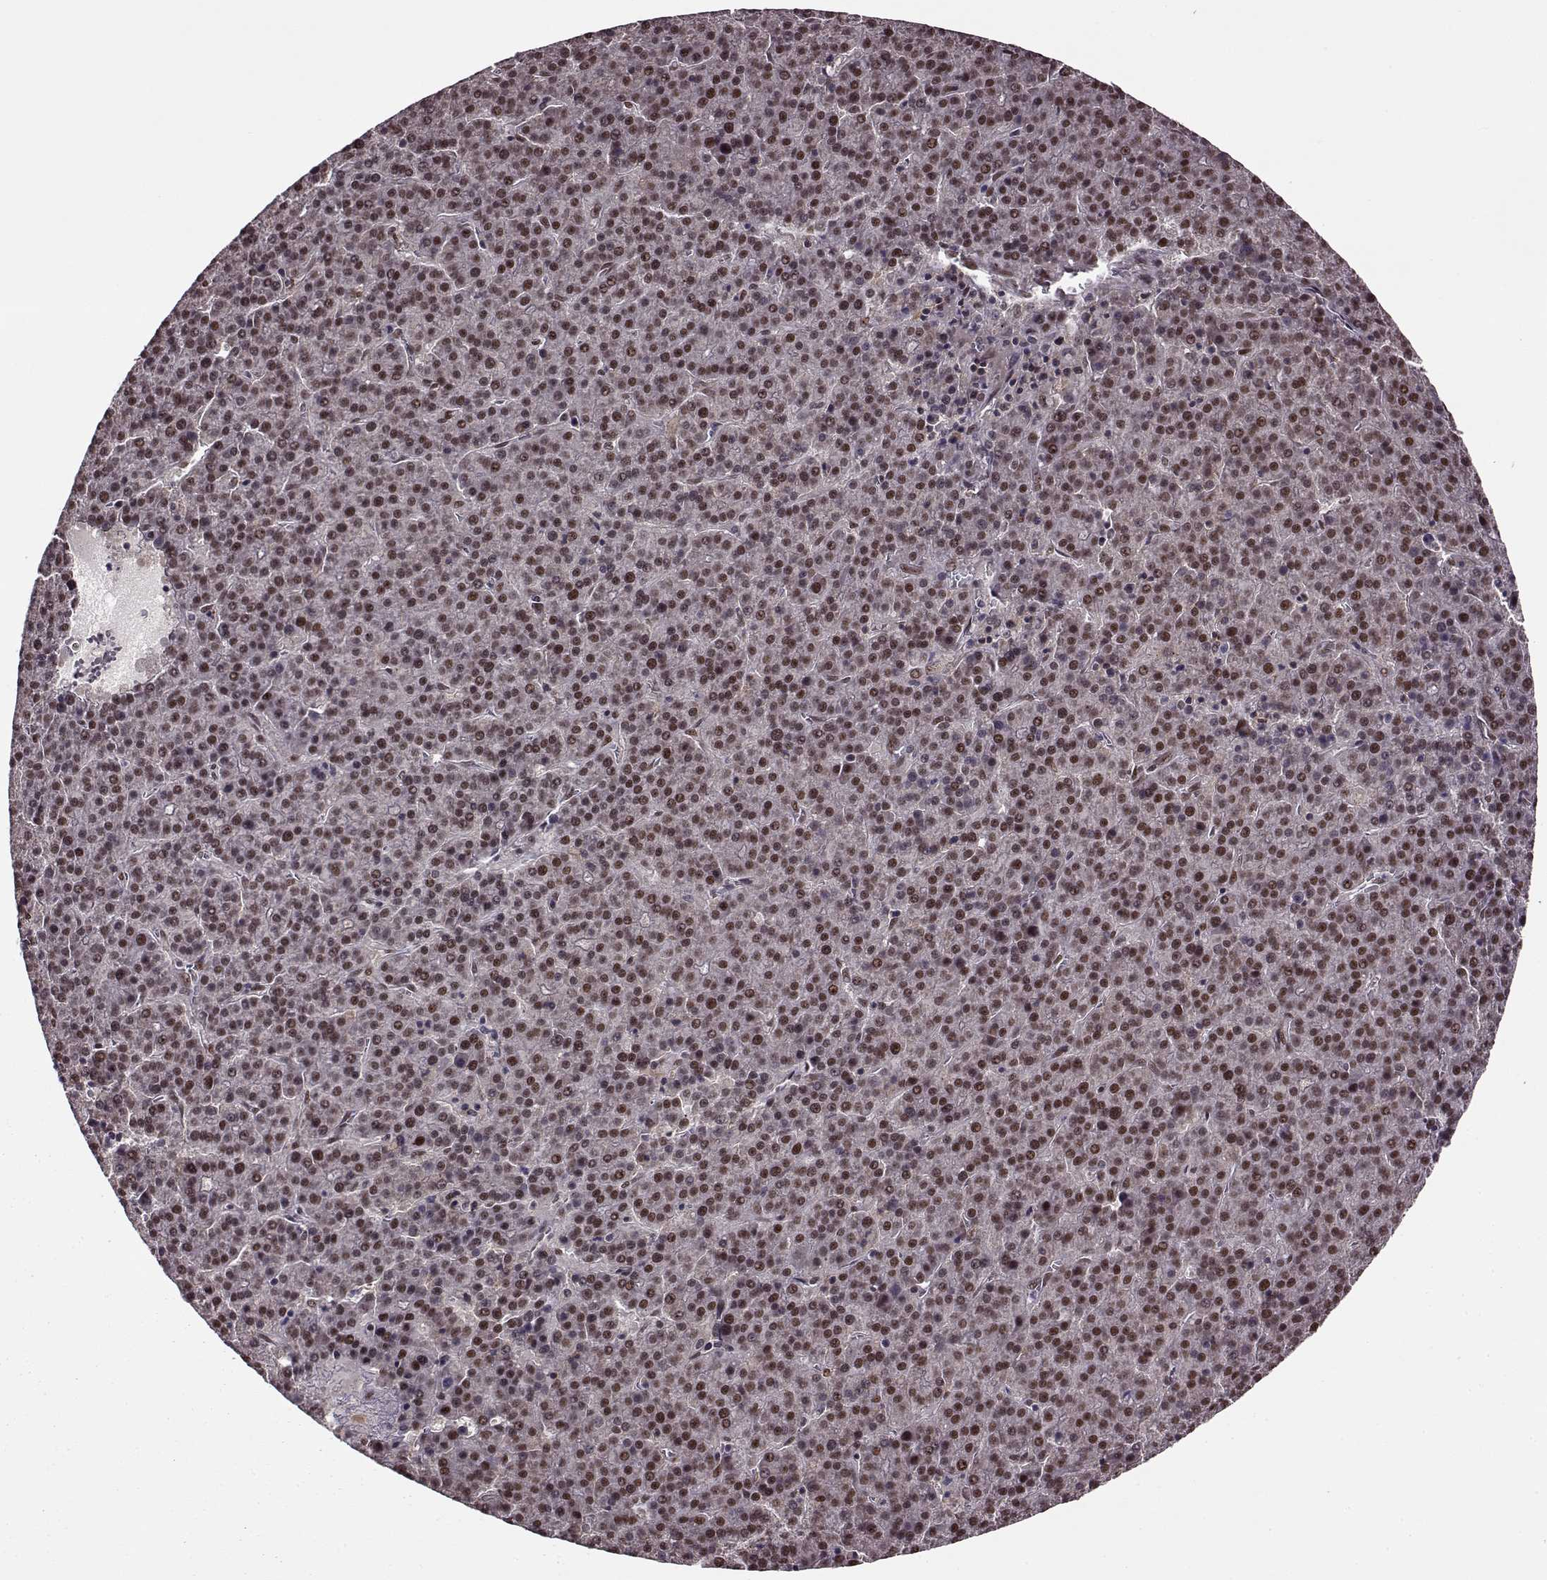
{"staining": {"intensity": "moderate", "quantity": ">75%", "location": "nuclear"}, "tissue": "liver cancer", "cell_type": "Tumor cells", "image_type": "cancer", "snomed": [{"axis": "morphology", "description": "Carcinoma, Hepatocellular, NOS"}, {"axis": "topography", "description": "Liver"}], "caption": "IHC (DAB (3,3'-diaminobenzidine)) staining of hepatocellular carcinoma (liver) shows moderate nuclear protein positivity in approximately >75% of tumor cells.", "gene": "FTO", "patient": {"sex": "female", "age": 58}}